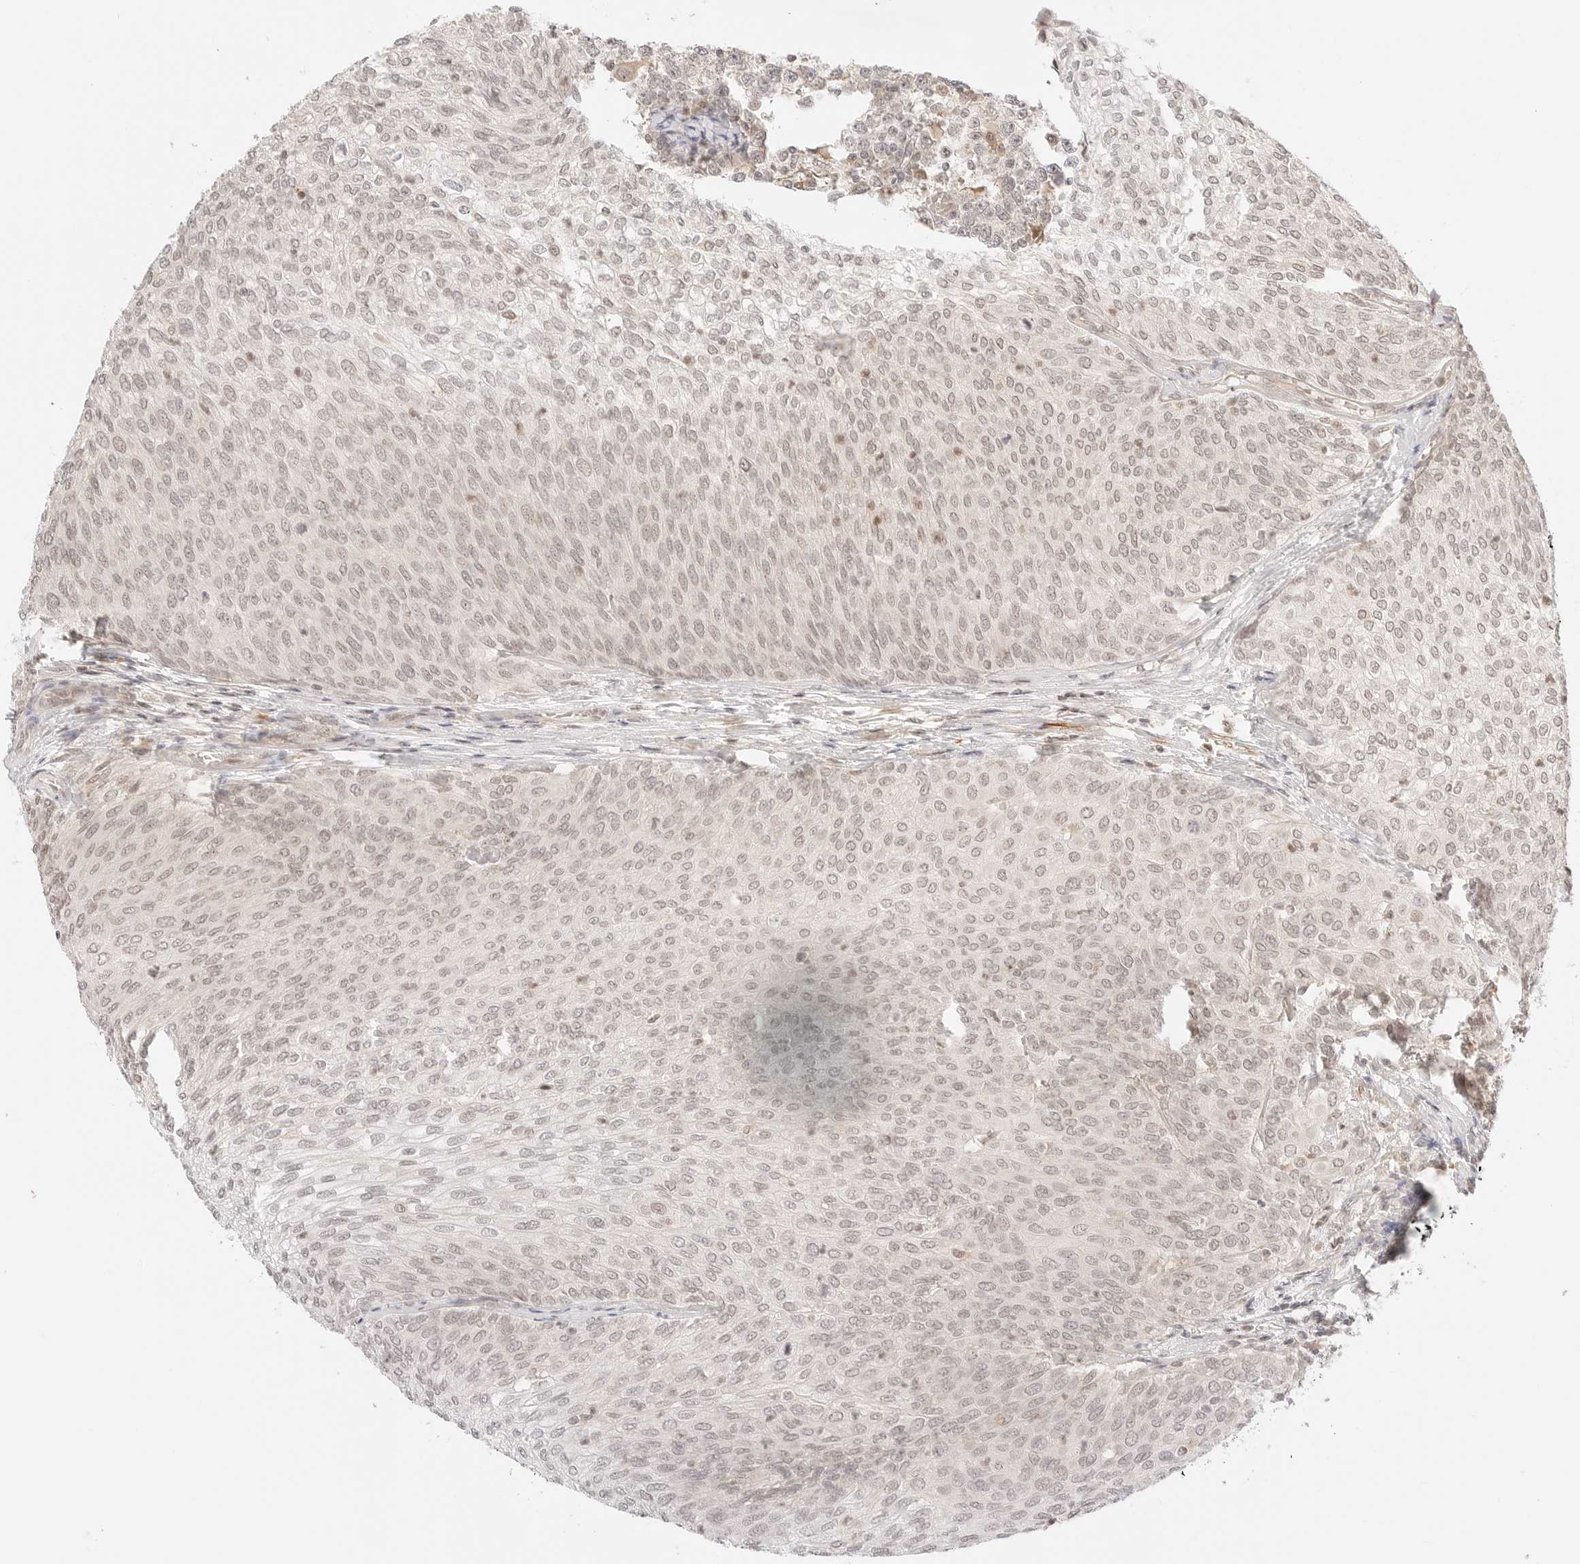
{"staining": {"intensity": "weak", "quantity": "25%-75%", "location": "nuclear"}, "tissue": "urothelial cancer", "cell_type": "Tumor cells", "image_type": "cancer", "snomed": [{"axis": "morphology", "description": "Urothelial carcinoma, Low grade"}, {"axis": "topography", "description": "Urinary bladder"}], "caption": "DAB (3,3'-diaminobenzidine) immunohistochemical staining of human urothelial cancer displays weak nuclear protein positivity in about 25%-75% of tumor cells.", "gene": "RPS6KL1", "patient": {"sex": "female", "age": 79}}